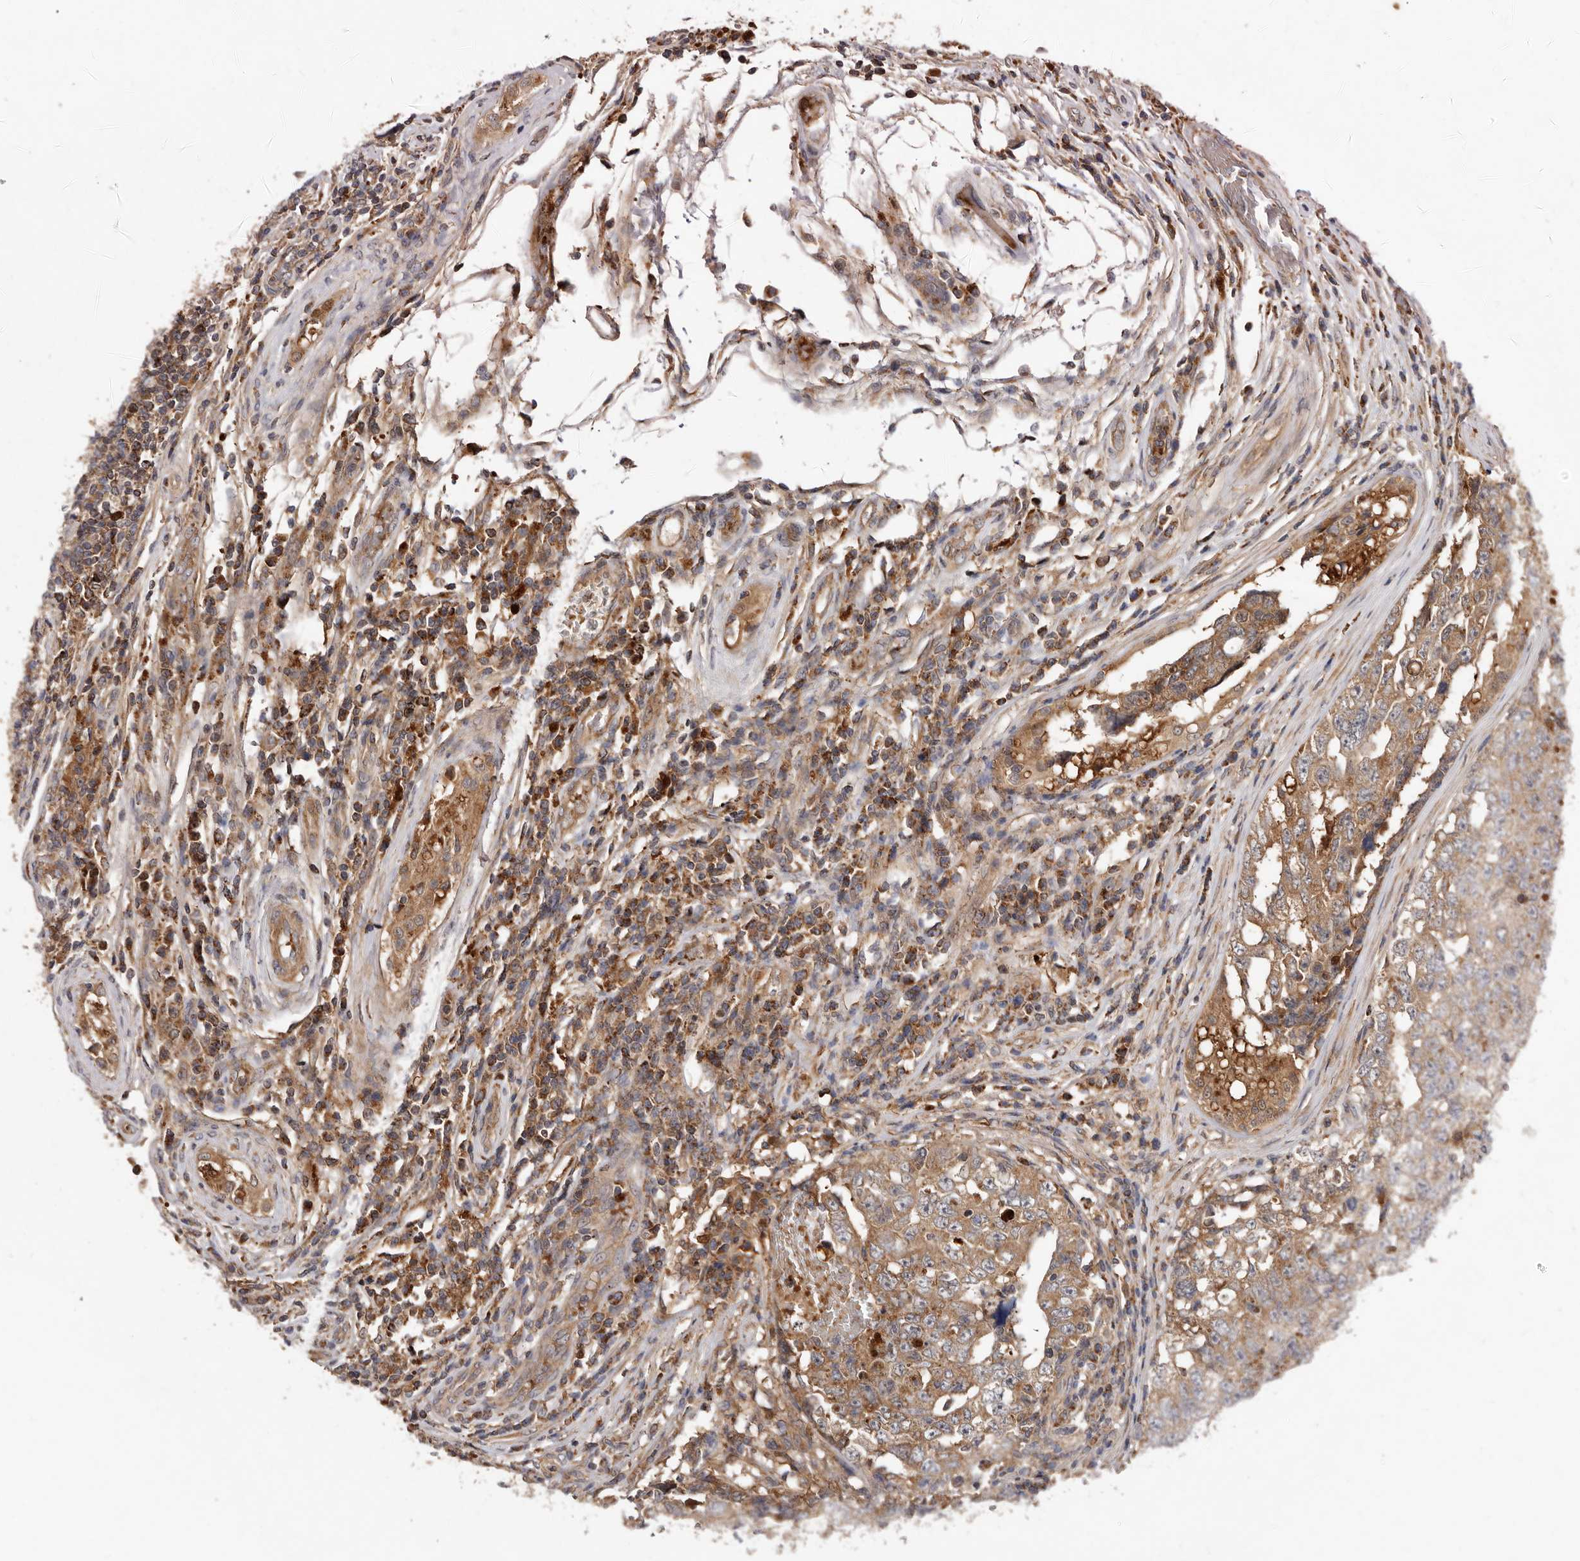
{"staining": {"intensity": "moderate", "quantity": ">75%", "location": "cytoplasmic/membranous"}, "tissue": "testis cancer", "cell_type": "Tumor cells", "image_type": "cancer", "snomed": [{"axis": "morphology", "description": "Carcinoma, Embryonal, NOS"}, {"axis": "topography", "description": "Testis"}], "caption": "Moderate cytoplasmic/membranous staining for a protein is identified in approximately >75% of tumor cells of testis embryonal carcinoma using immunohistochemistry (IHC).", "gene": "GOT1L1", "patient": {"sex": "male", "age": 26}}